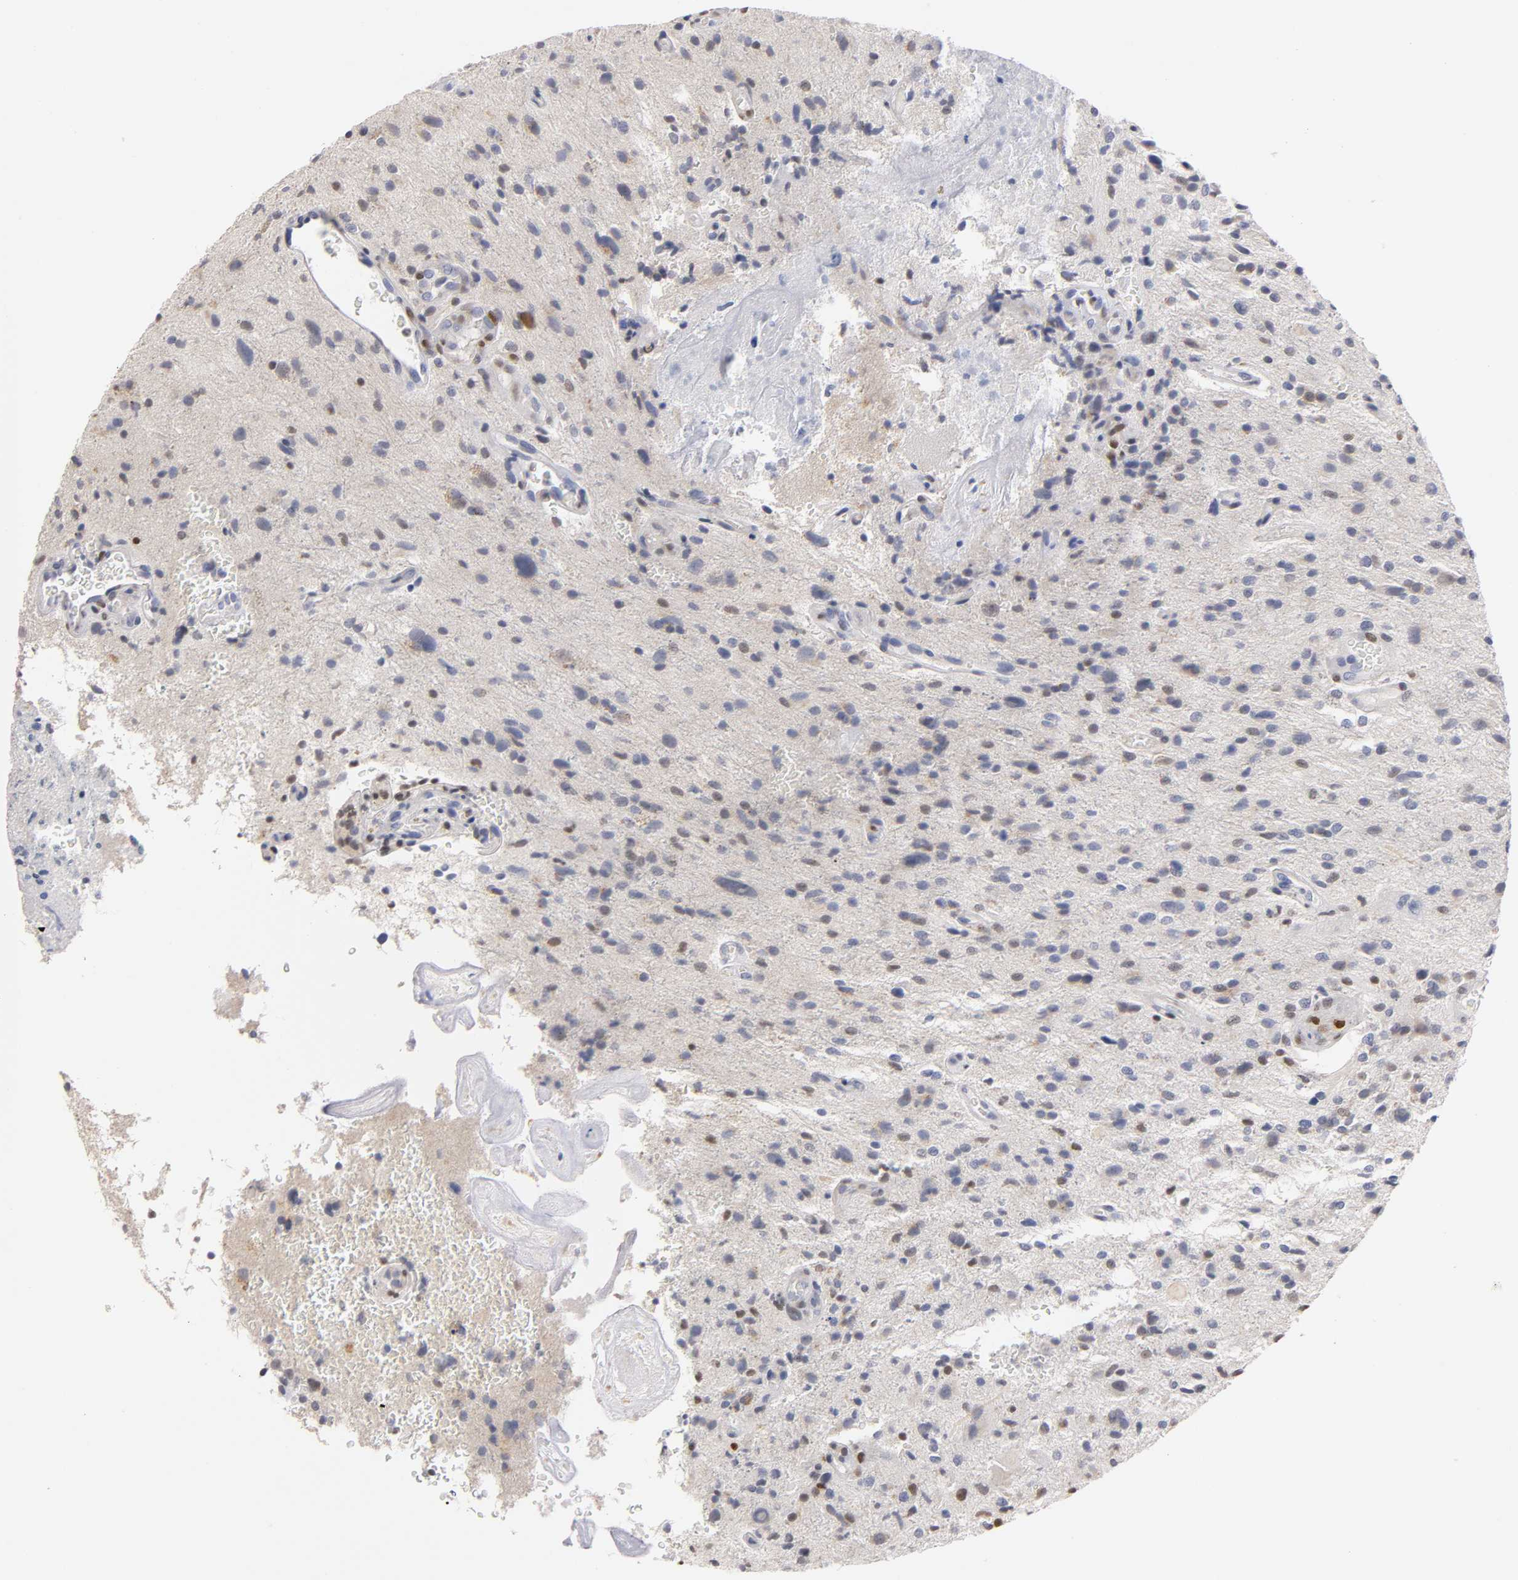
{"staining": {"intensity": "moderate", "quantity": "<25%", "location": "nuclear"}, "tissue": "glioma", "cell_type": "Tumor cells", "image_type": "cancer", "snomed": [{"axis": "morphology", "description": "Normal tissue, NOS"}, {"axis": "morphology", "description": "Glioma, malignant, High grade"}, {"axis": "topography", "description": "Cerebral cortex"}], "caption": "There is low levels of moderate nuclear positivity in tumor cells of high-grade glioma (malignant), as demonstrated by immunohistochemical staining (brown color).", "gene": "RUNX1", "patient": {"sex": "male", "age": 75}}